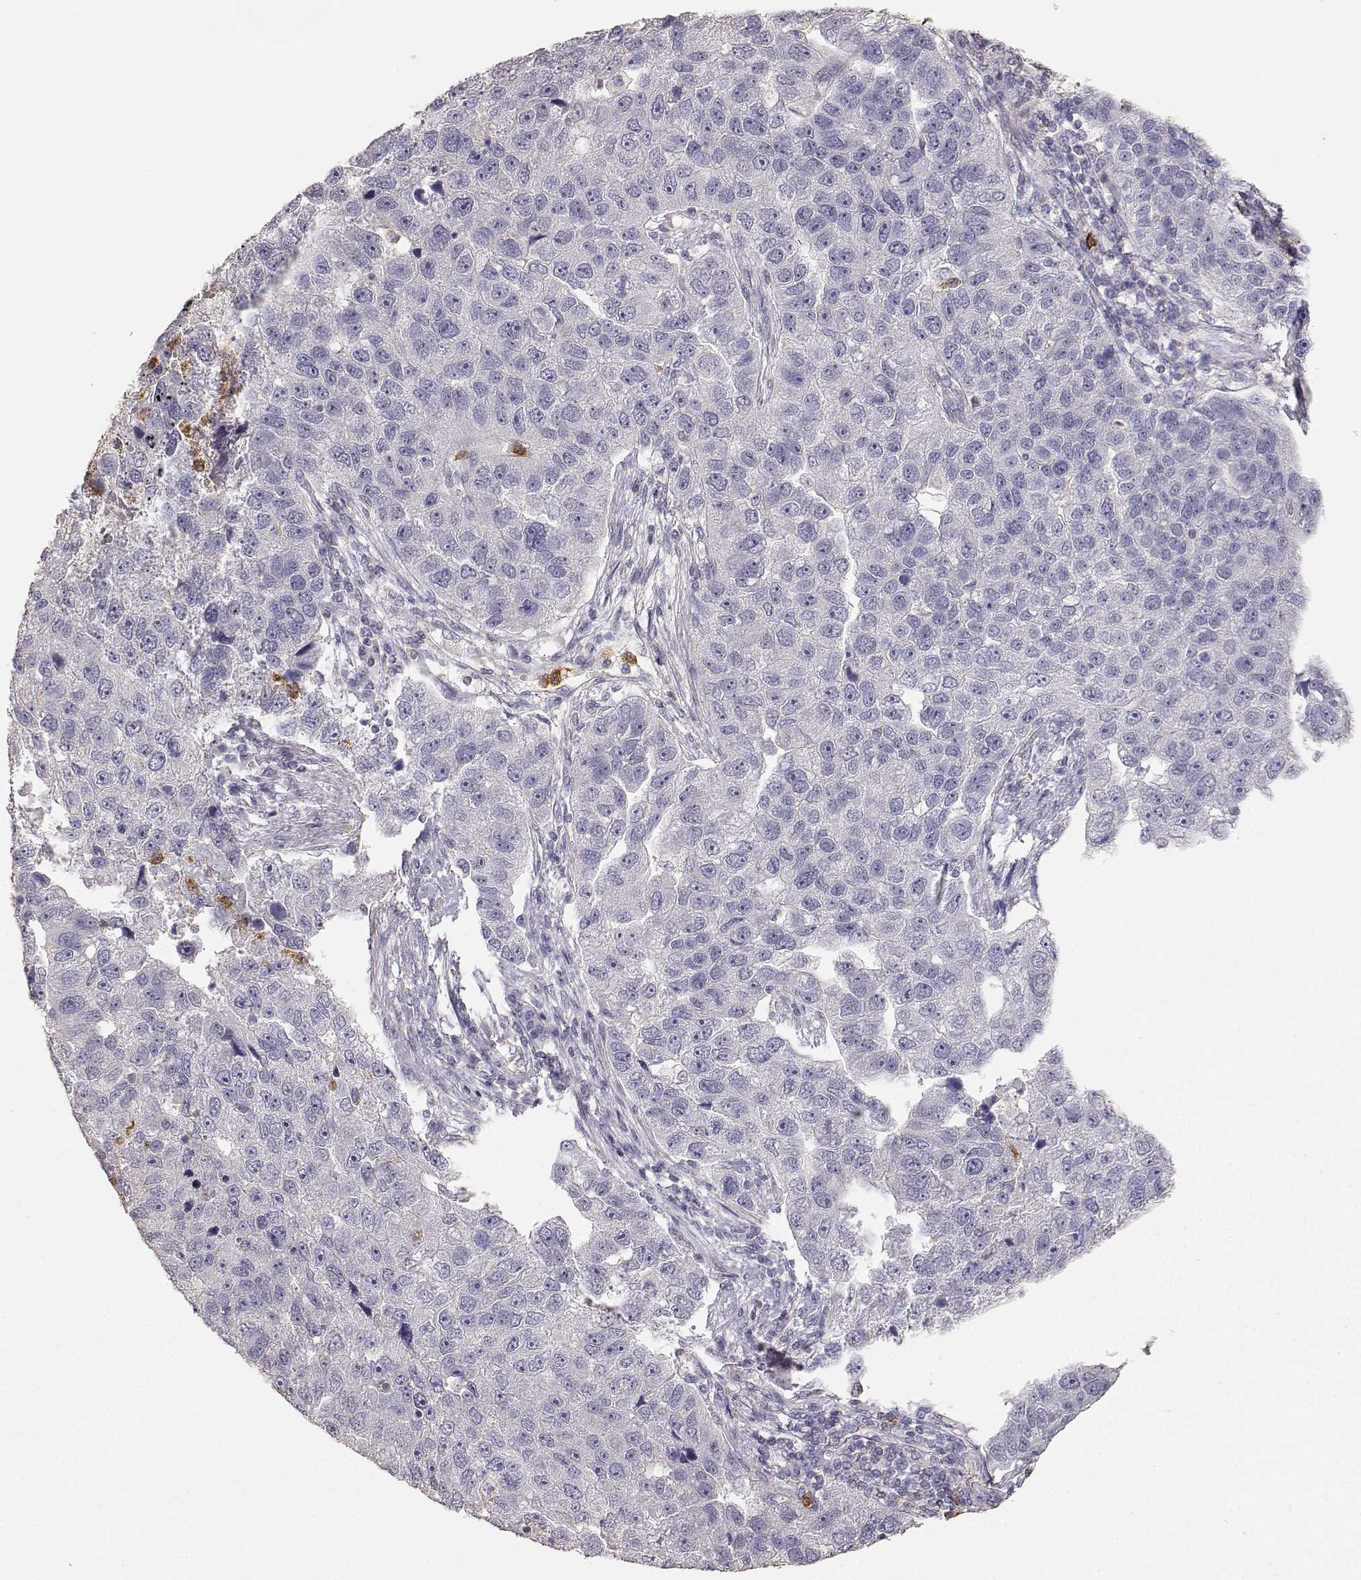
{"staining": {"intensity": "negative", "quantity": "none", "location": "none"}, "tissue": "pancreatic cancer", "cell_type": "Tumor cells", "image_type": "cancer", "snomed": [{"axis": "morphology", "description": "Adenocarcinoma, NOS"}, {"axis": "topography", "description": "Pancreas"}], "caption": "High magnification brightfield microscopy of pancreatic cancer stained with DAB (3,3'-diaminobenzidine) (brown) and counterstained with hematoxylin (blue): tumor cells show no significant staining.", "gene": "TNFRSF10C", "patient": {"sex": "female", "age": 61}}